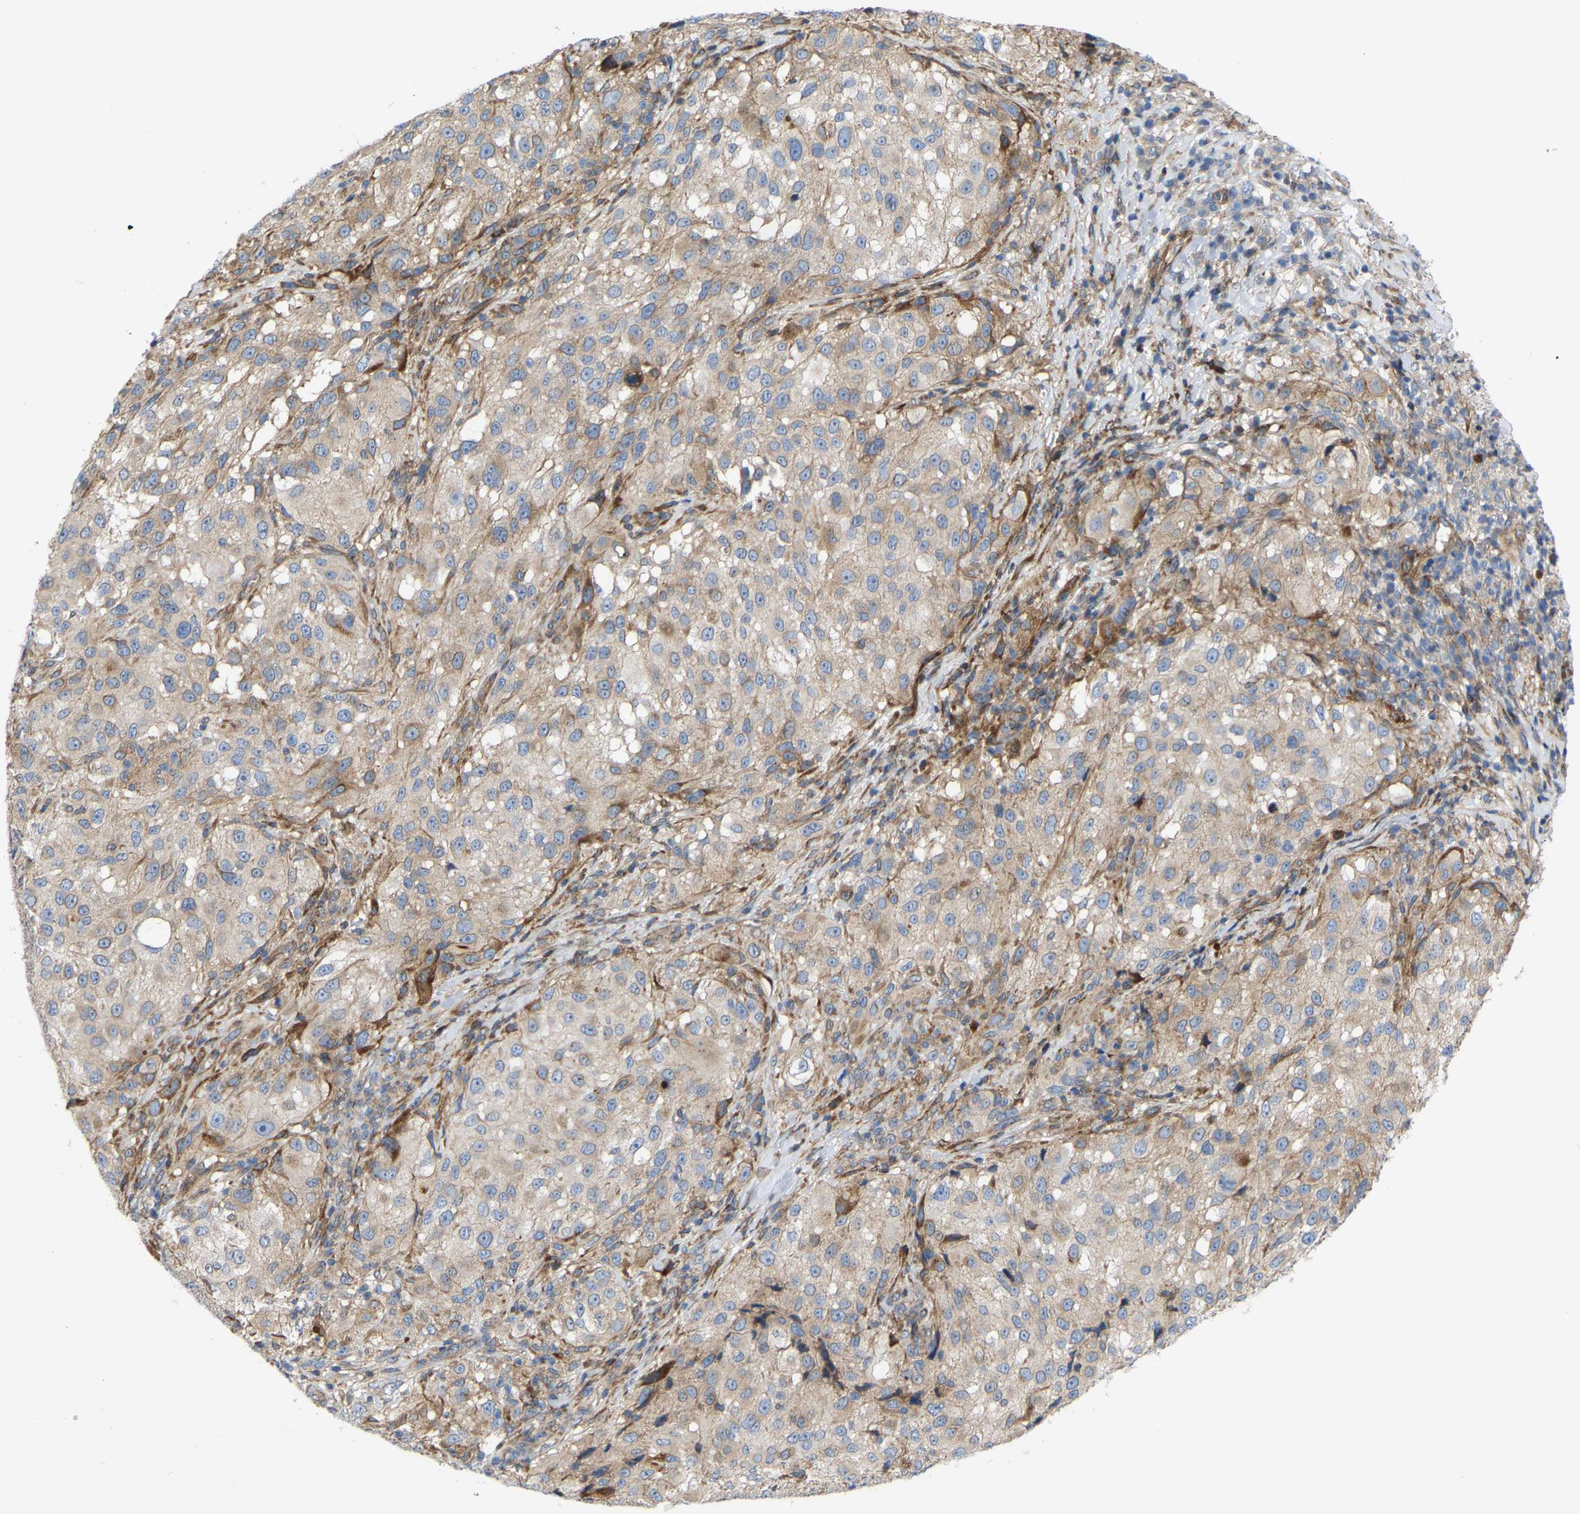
{"staining": {"intensity": "weak", "quantity": ">75%", "location": "cytoplasmic/membranous"}, "tissue": "melanoma", "cell_type": "Tumor cells", "image_type": "cancer", "snomed": [{"axis": "morphology", "description": "Necrosis, NOS"}, {"axis": "morphology", "description": "Malignant melanoma, NOS"}, {"axis": "topography", "description": "Skin"}], "caption": "High-power microscopy captured an IHC micrograph of malignant melanoma, revealing weak cytoplasmic/membranous positivity in about >75% of tumor cells. The protein is shown in brown color, while the nuclei are stained blue.", "gene": "TOR1B", "patient": {"sex": "female", "age": 87}}